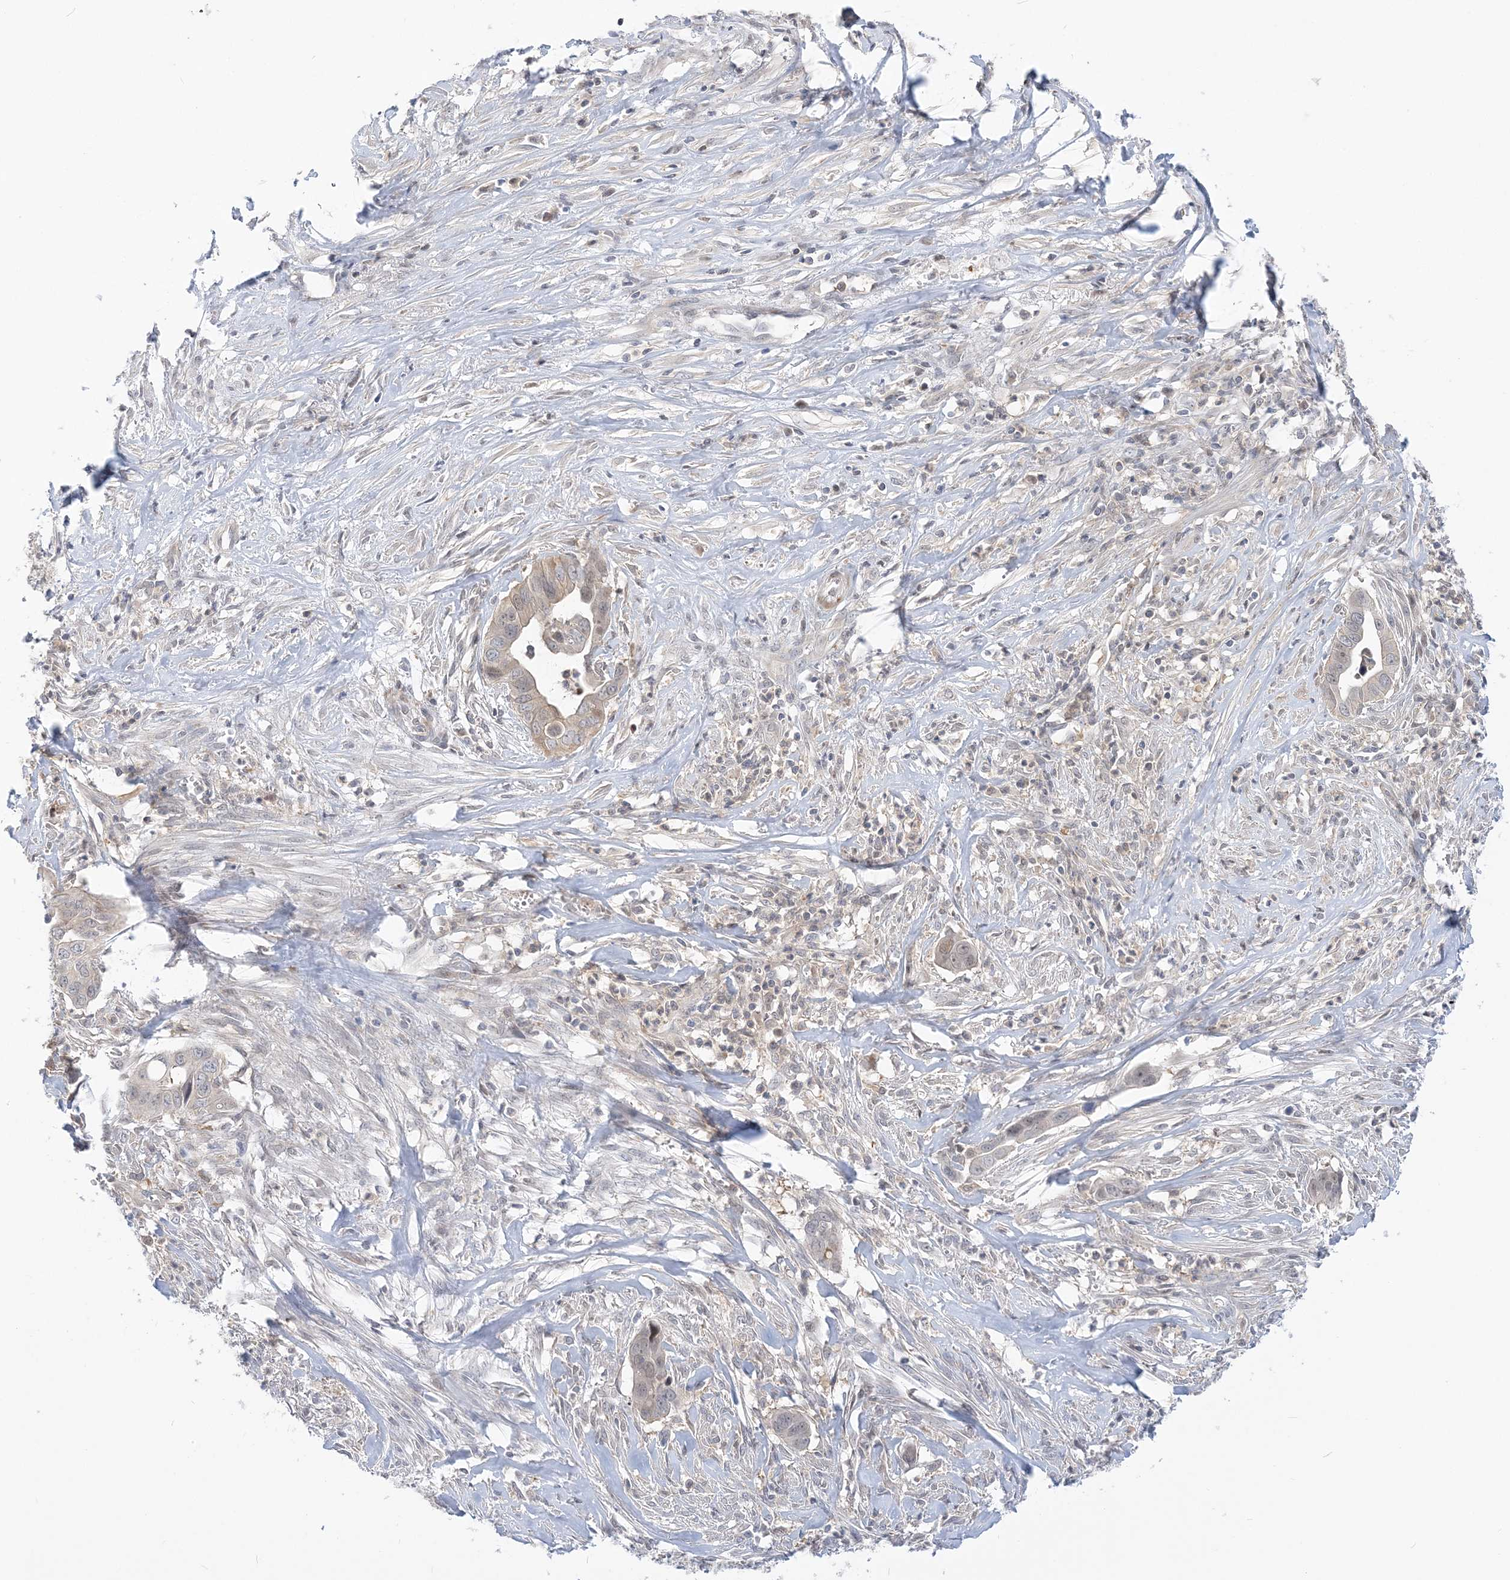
{"staining": {"intensity": "weak", "quantity": "<25%", "location": "cytoplasmic/membranous"}, "tissue": "liver cancer", "cell_type": "Tumor cells", "image_type": "cancer", "snomed": [{"axis": "morphology", "description": "Cholangiocarcinoma"}, {"axis": "topography", "description": "Liver"}], "caption": "Cholangiocarcinoma (liver) was stained to show a protein in brown. There is no significant positivity in tumor cells. (DAB immunohistochemistry (IHC) visualized using brightfield microscopy, high magnification).", "gene": "THADA", "patient": {"sex": "female", "age": 79}}